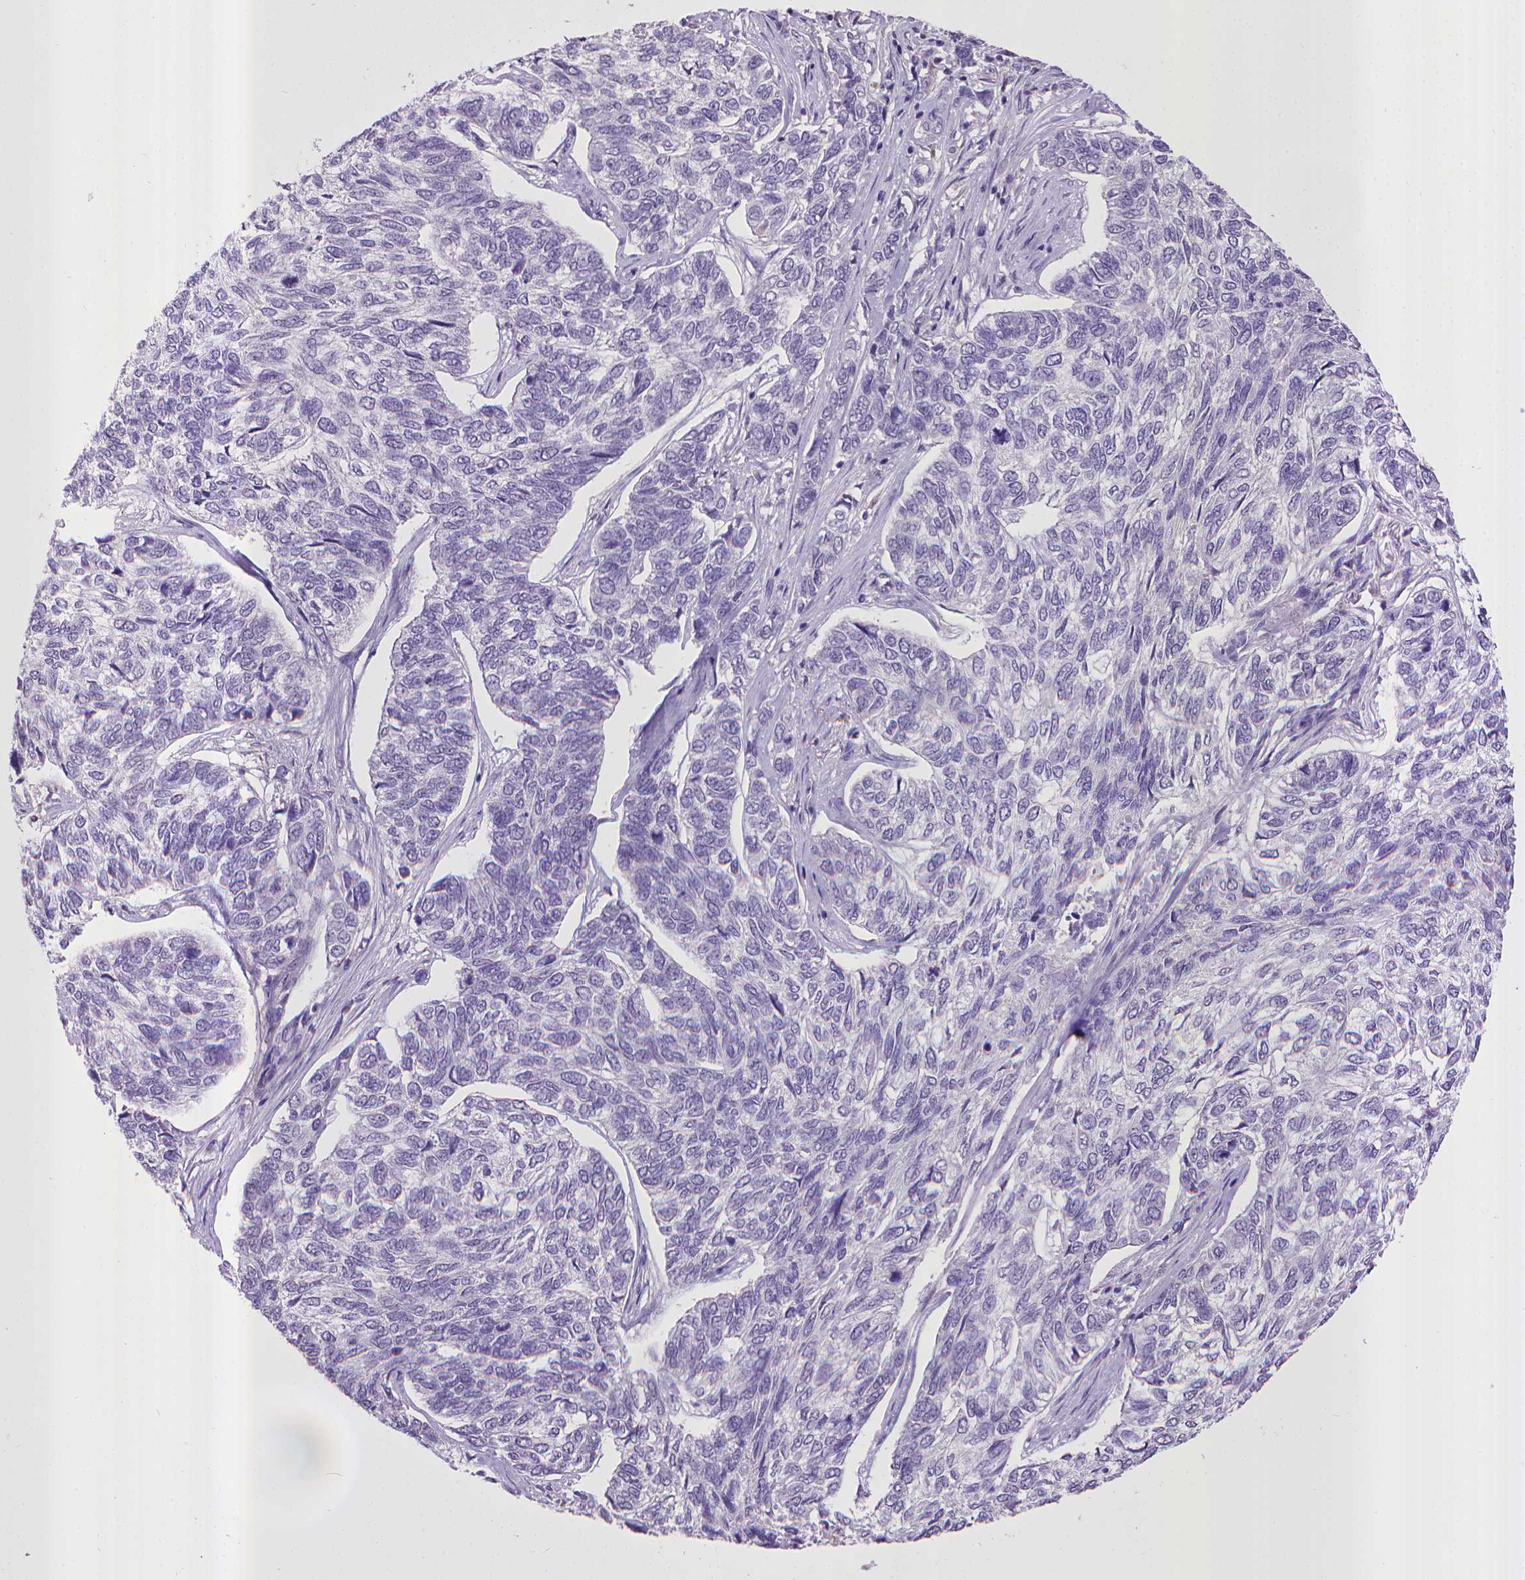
{"staining": {"intensity": "negative", "quantity": "none", "location": "none"}, "tissue": "skin cancer", "cell_type": "Tumor cells", "image_type": "cancer", "snomed": [{"axis": "morphology", "description": "Basal cell carcinoma"}, {"axis": "topography", "description": "Skin"}], "caption": "A histopathology image of basal cell carcinoma (skin) stained for a protein reveals no brown staining in tumor cells.", "gene": "KMO", "patient": {"sex": "female", "age": 65}}